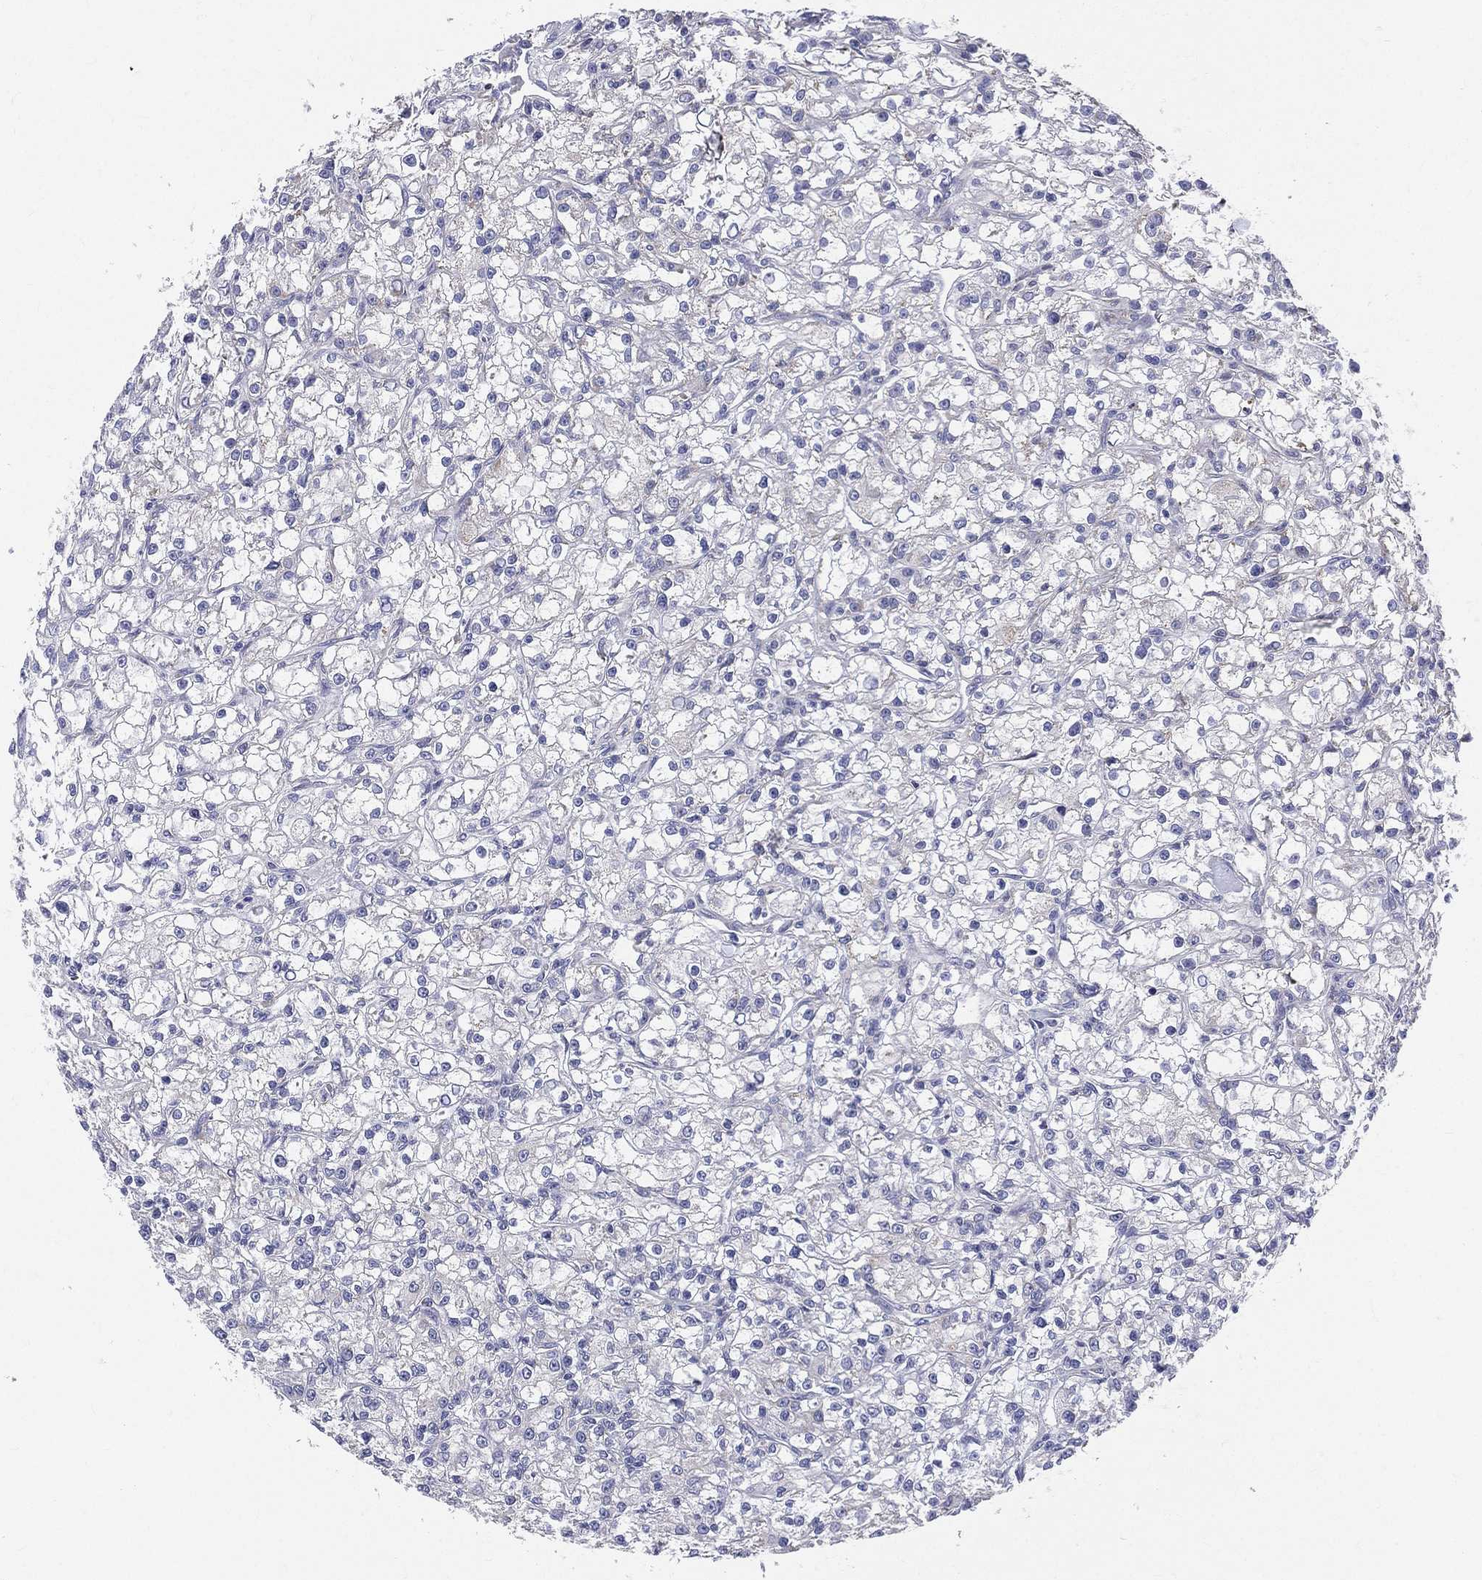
{"staining": {"intensity": "negative", "quantity": "none", "location": "none"}, "tissue": "renal cancer", "cell_type": "Tumor cells", "image_type": "cancer", "snomed": [{"axis": "morphology", "description": "Adenocarcinoma, NOS"}, {"axis": "topography", "description": "Kidney"}], "caption": "Histopathology image shows no protein expression in tumor cells of renal cancer tissue.", "gene": "PWWP3A", "patient": {"sex": "female", "age": 59}}